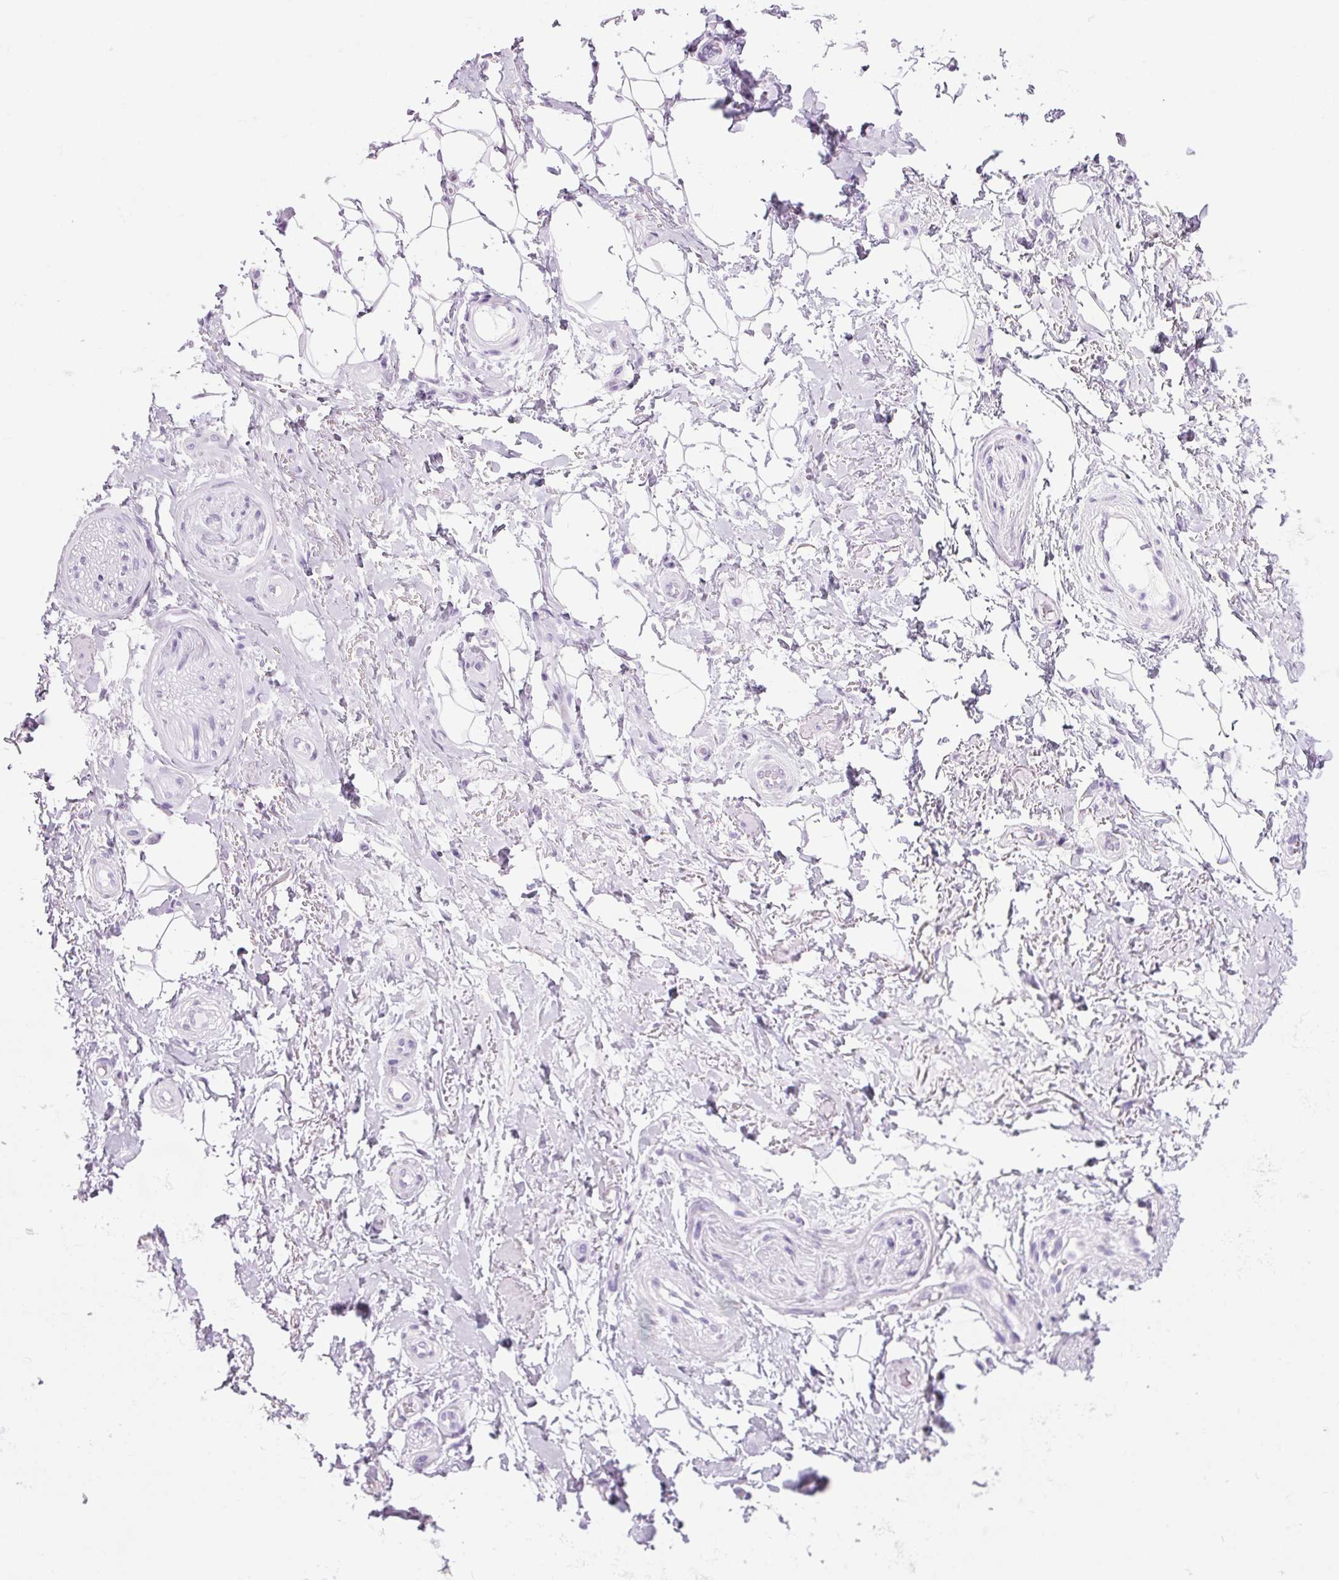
{"staining": {"intensity": "negative", "quantity": "none", "location": "none"}, "tissue": "adipose tissue", "cell_type": "Adipocytes", "image_type": "normal", "snomed": [{"axis": "morphology", "description": "Normal tissue, NOS"}, {"axis": "topography", "description": "Anal"}, {"axis": "topography", "description": "Peripheral nerve tissue"}], "caption": "A high-resolution photomicrograph shows immunohistochemistry (IHC) staining of benign adipose tissue, which demonstrates no significant expression in adipocytes.", "gene": "PPP1R1A", "patient": {"sex": "male", "age": 53}}